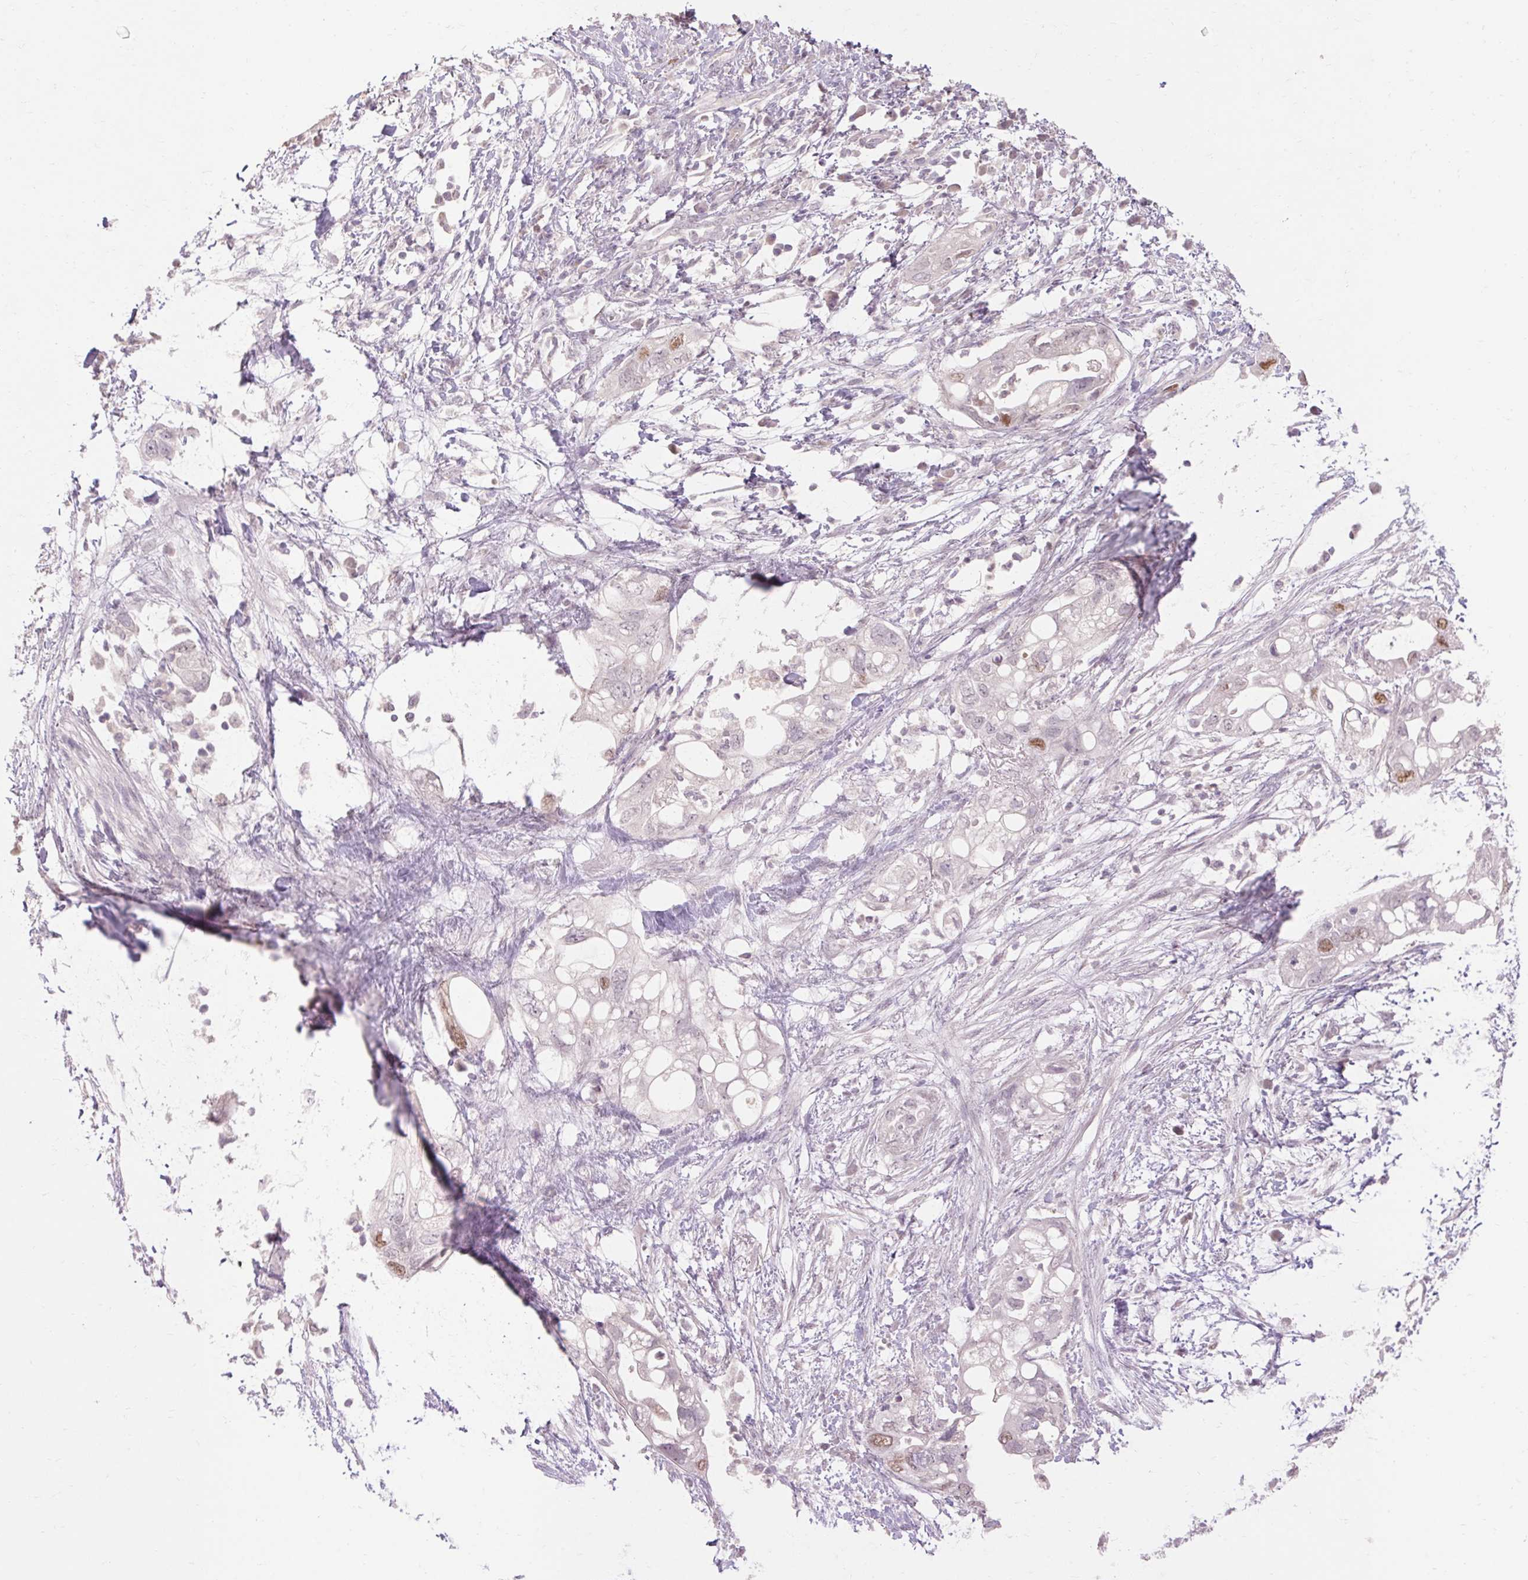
{"staining": {"intensity": "moderate", "quantity": "<25%", "location": "nuclear"}, "tissue": "pancreatic cancer", "cell_type": "Tumor cells", "image_type": "cancer", "snomed": [{"axis": "morphology", "description": "Adenocarcinoma, NOS"}, {"axis": "topography", "description": "Pancreas"}], "caption": "An image of human adenocarcinoma (pancreatic) stained for a protein demonstrates moderate nuclear brown staining in tumor cells.", "gene": "SKP2", "patient": {"sex": "female", "age": 72}}